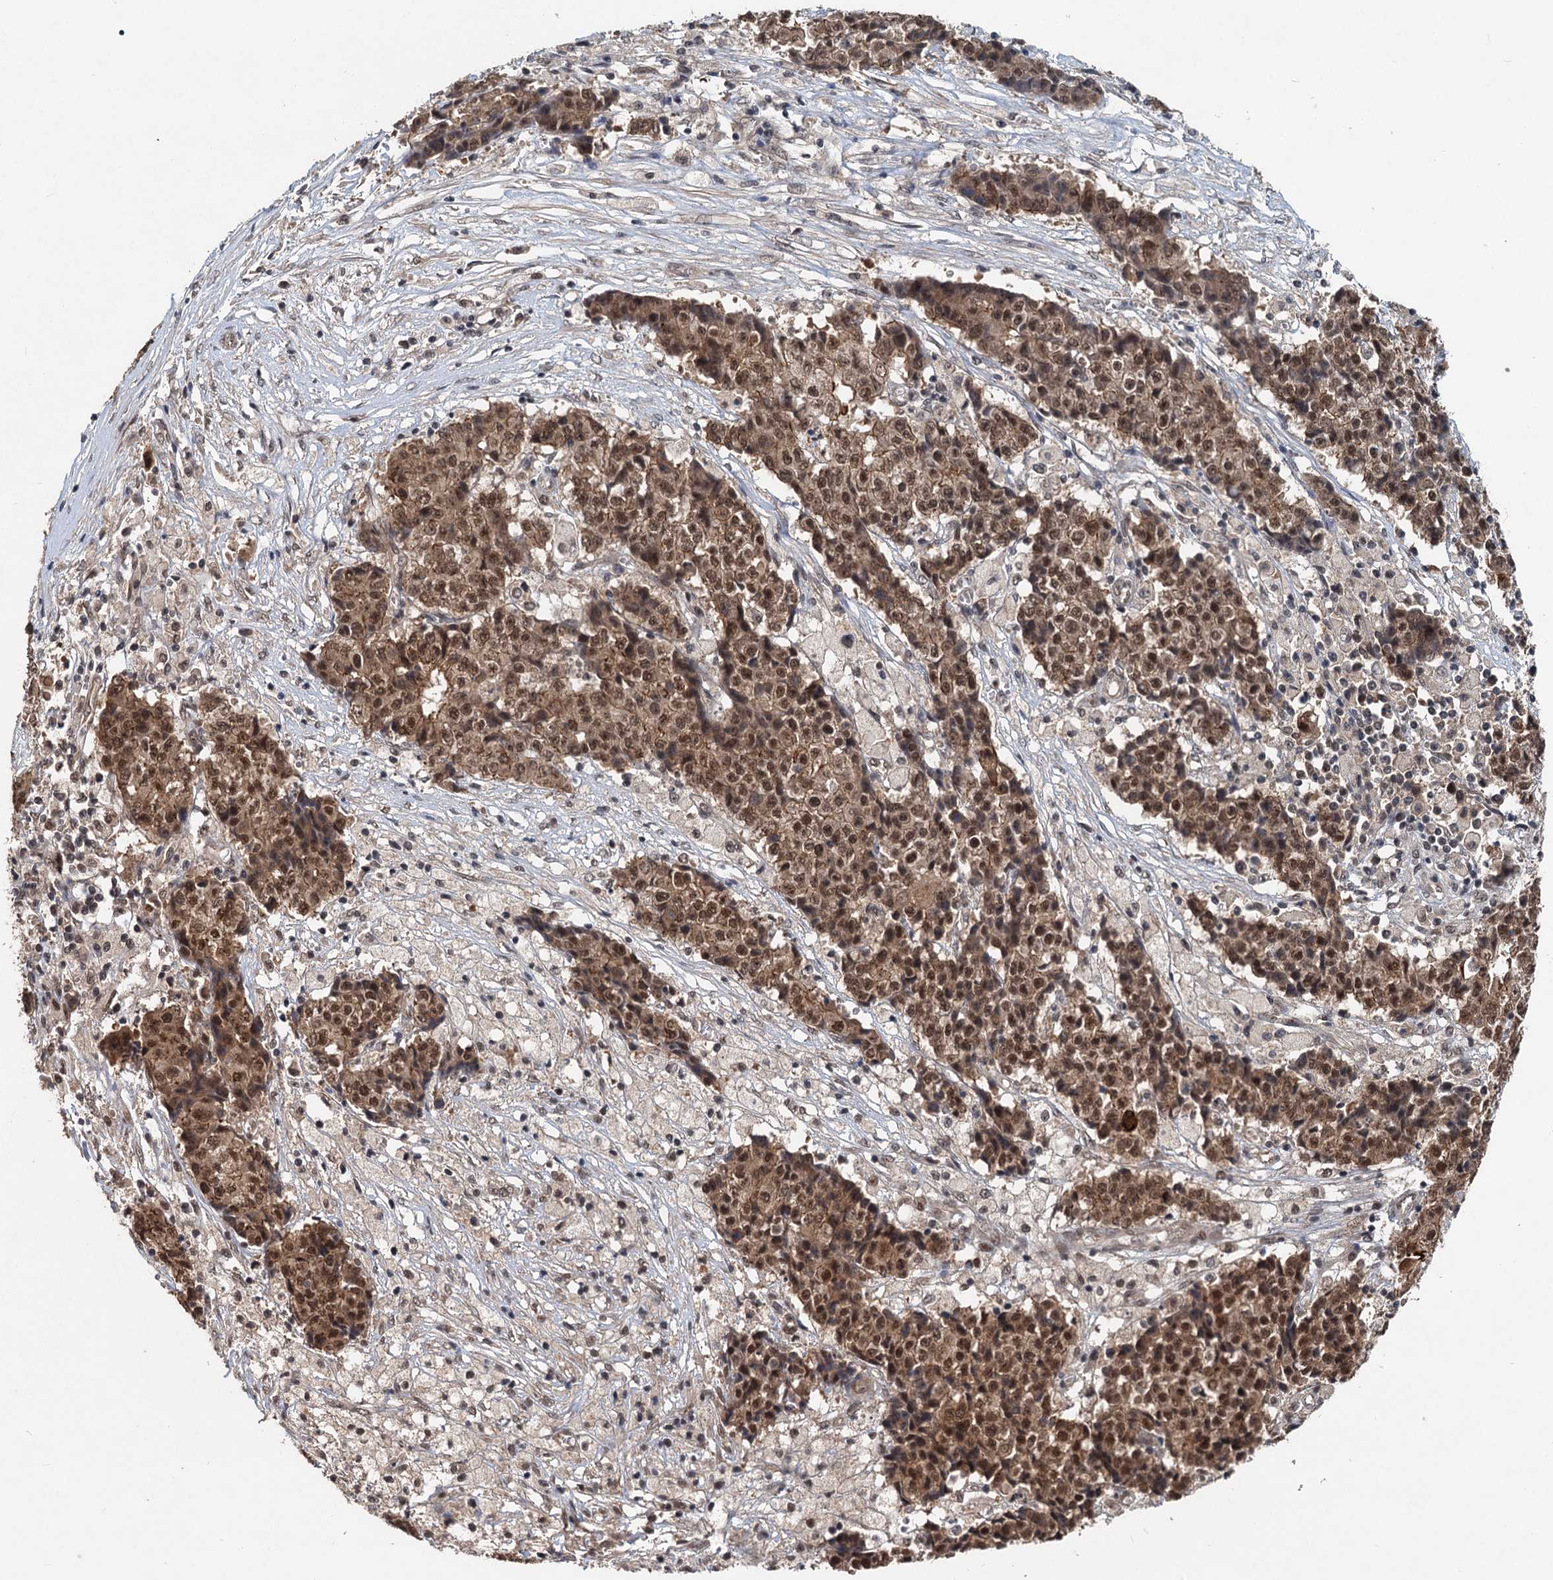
{"staining": {"intensity": "moderate", "quantity": ">75%", "location": "cytoplasmic/membranous,nuclear"}, "tissue": "ovarian cancer", "cell_type": "Tumor cells", "image_type": "cancer", "snomed": [{"axis": "morphology", "description": "Carcinoma, endometroid"}, {"axis": "topography", "description": "Ovary"}], "caption": "Approximately >75% of tumor cells in ovarian endometroid carcinoma reveal moderate cytoplasmic/membranous and nuclear protein expression as visualized by brown immunohistochemical staining.", "gene": "RITA1", "patient": {"sex": "female", "age": 42}}